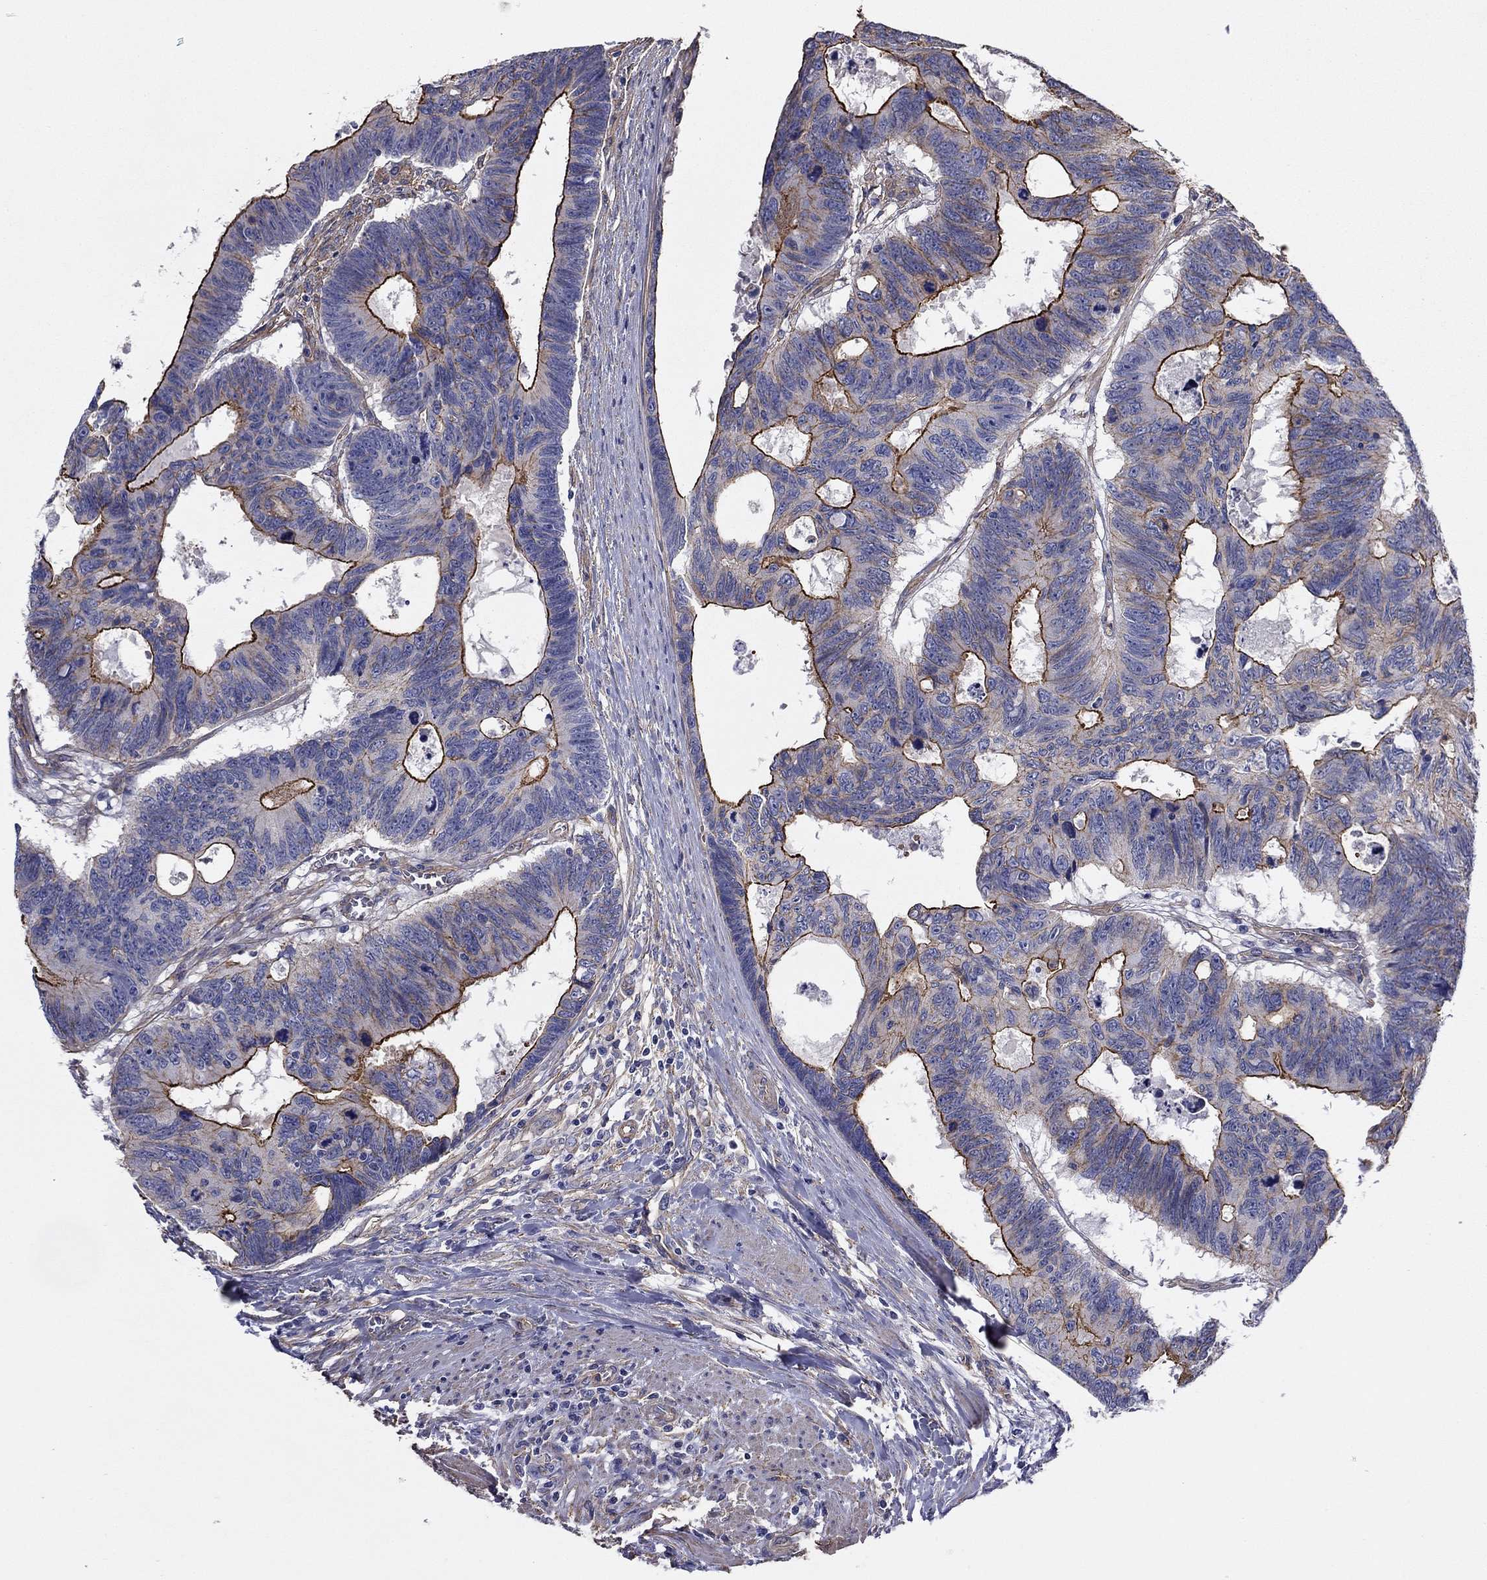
{"staining": {"intensity": "strong", "quantity": "25%-75%", "location": "cytoplasmic/membranous"}, "tissue": "colorectal cancer", "cell_type": "Tumor cells", "image_type": "cancer", "snomed": [{"axis": "morphology", "description": "Adenocarcinoma, NOS"}, {"axis": "topography", "description": "Colon"}], "caption": "A photomicrograph of human colorectal cancer stained for a protein exhibits strong cytoplasmic/membranous brown staining in tumor cells.", "gene": "TCHH", "patient": {"sex": "female", "age": 77}}